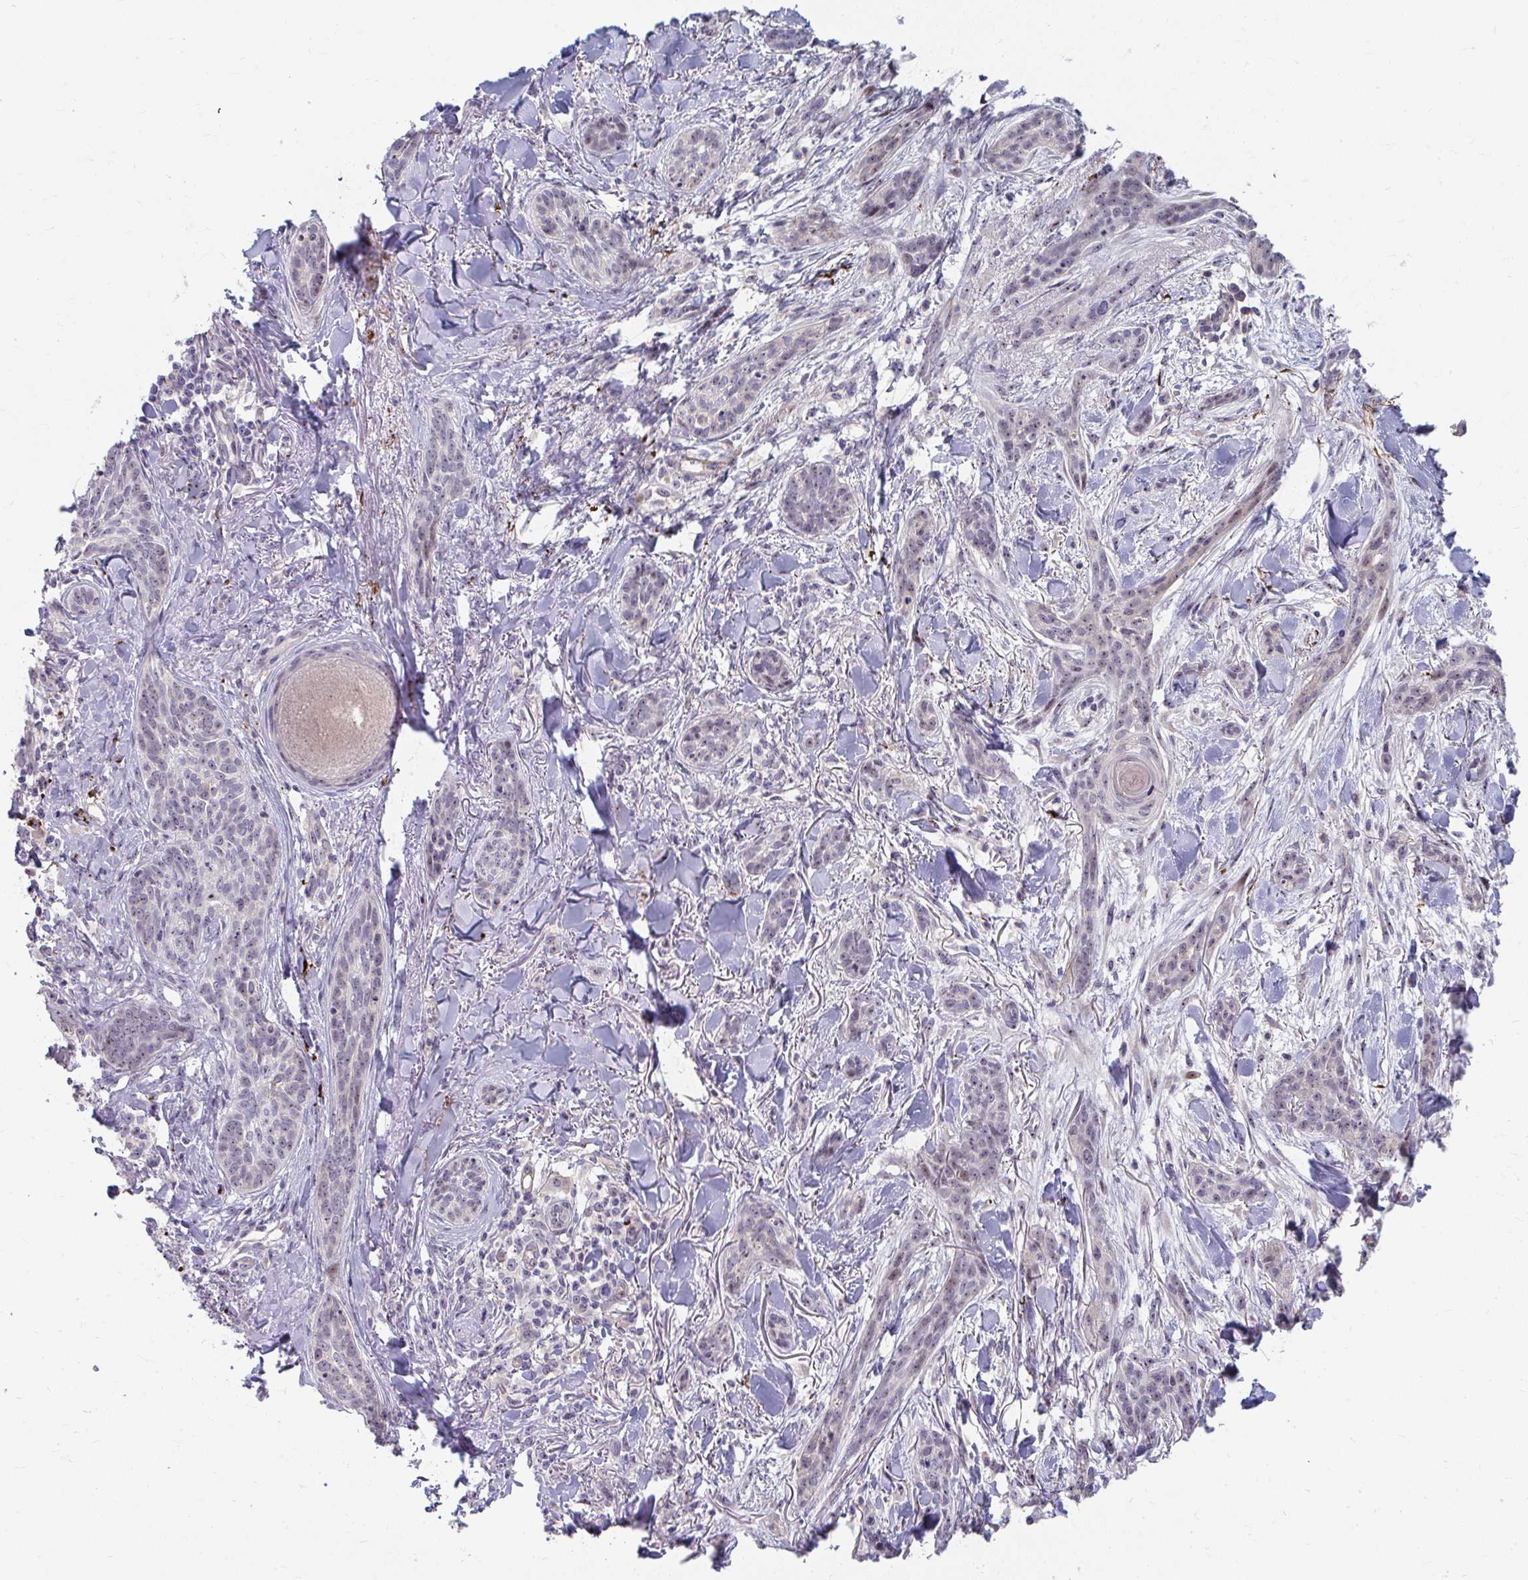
{"staining": {"intensity": "weak", "quantity": "<25%", "location": "nuclear"}, "tissue": "skin cancer", "cell_type": "Tumor cells", "image_type": "cancer", "snomed": [{"axis": "morphology", "description": "Basal cell carcinoma"}, {"axis": "topography", "description": "Skin"}], "caption": "IHC of human skin cancer exhibits no staining in tumor cells.", "gene": "MUS81", "patient": {"sex": "male", "age": 52}}